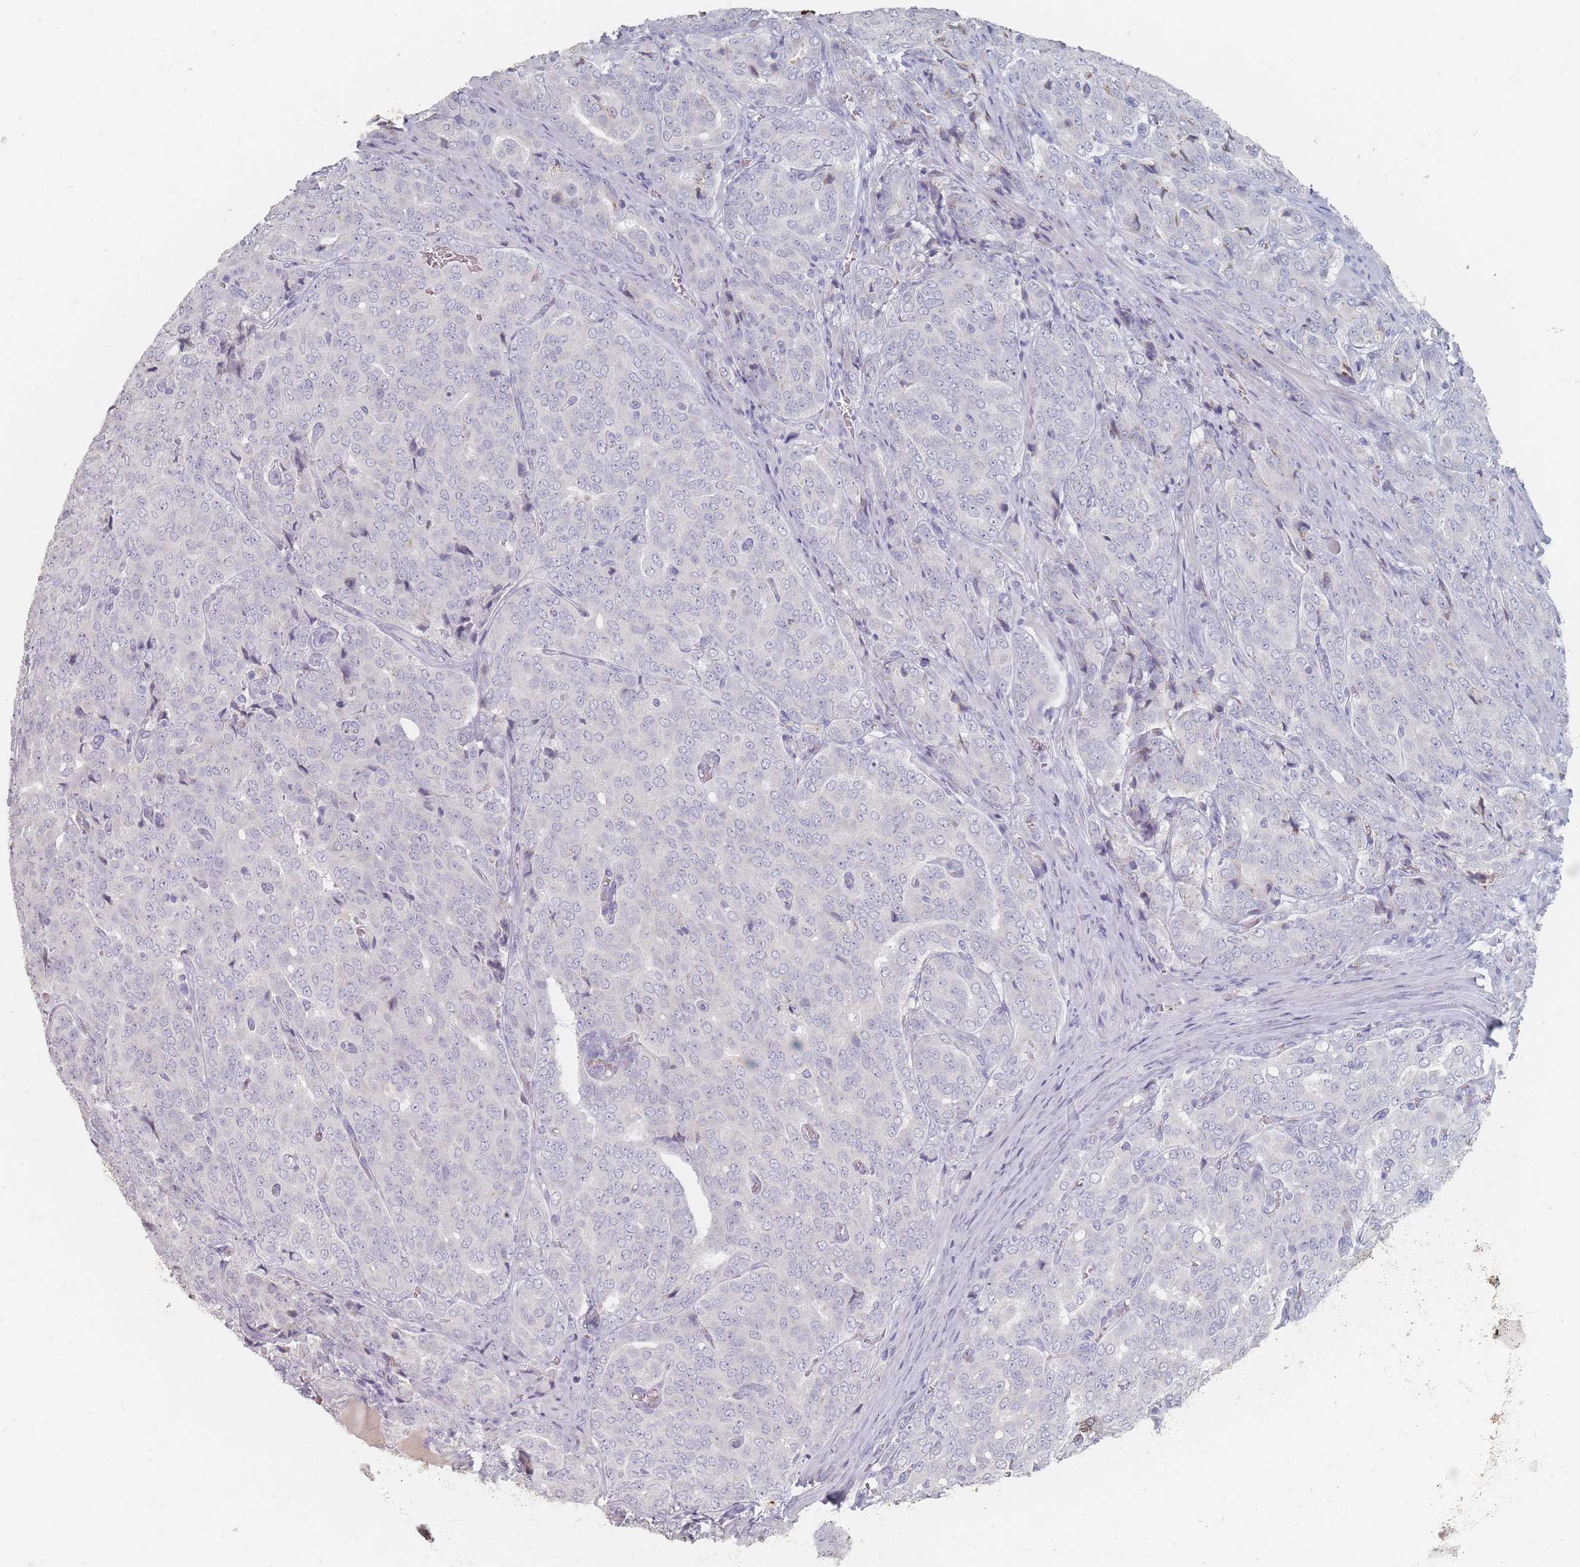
{"staining": {"intensity": "negative", "quantity": "none", "location": "none"}, "tissue": "prostate cancer", "cell_type": "Tumor cells", "image_type": "cancer", "snomed": [{"axis": "morphology", "description": "Adenocarcinoma, High grade"}, {"axis": "topography", "description": "Prostate"}], "caption": "Histopathology image shows no protein positivity in tumor cells of prostate cancer tissue. (Immunohistochemistry (ihc), brightfield microscopy, high magnification).", "gene": "HELZ2", "patient": {"sex": "male", "age": 68}}